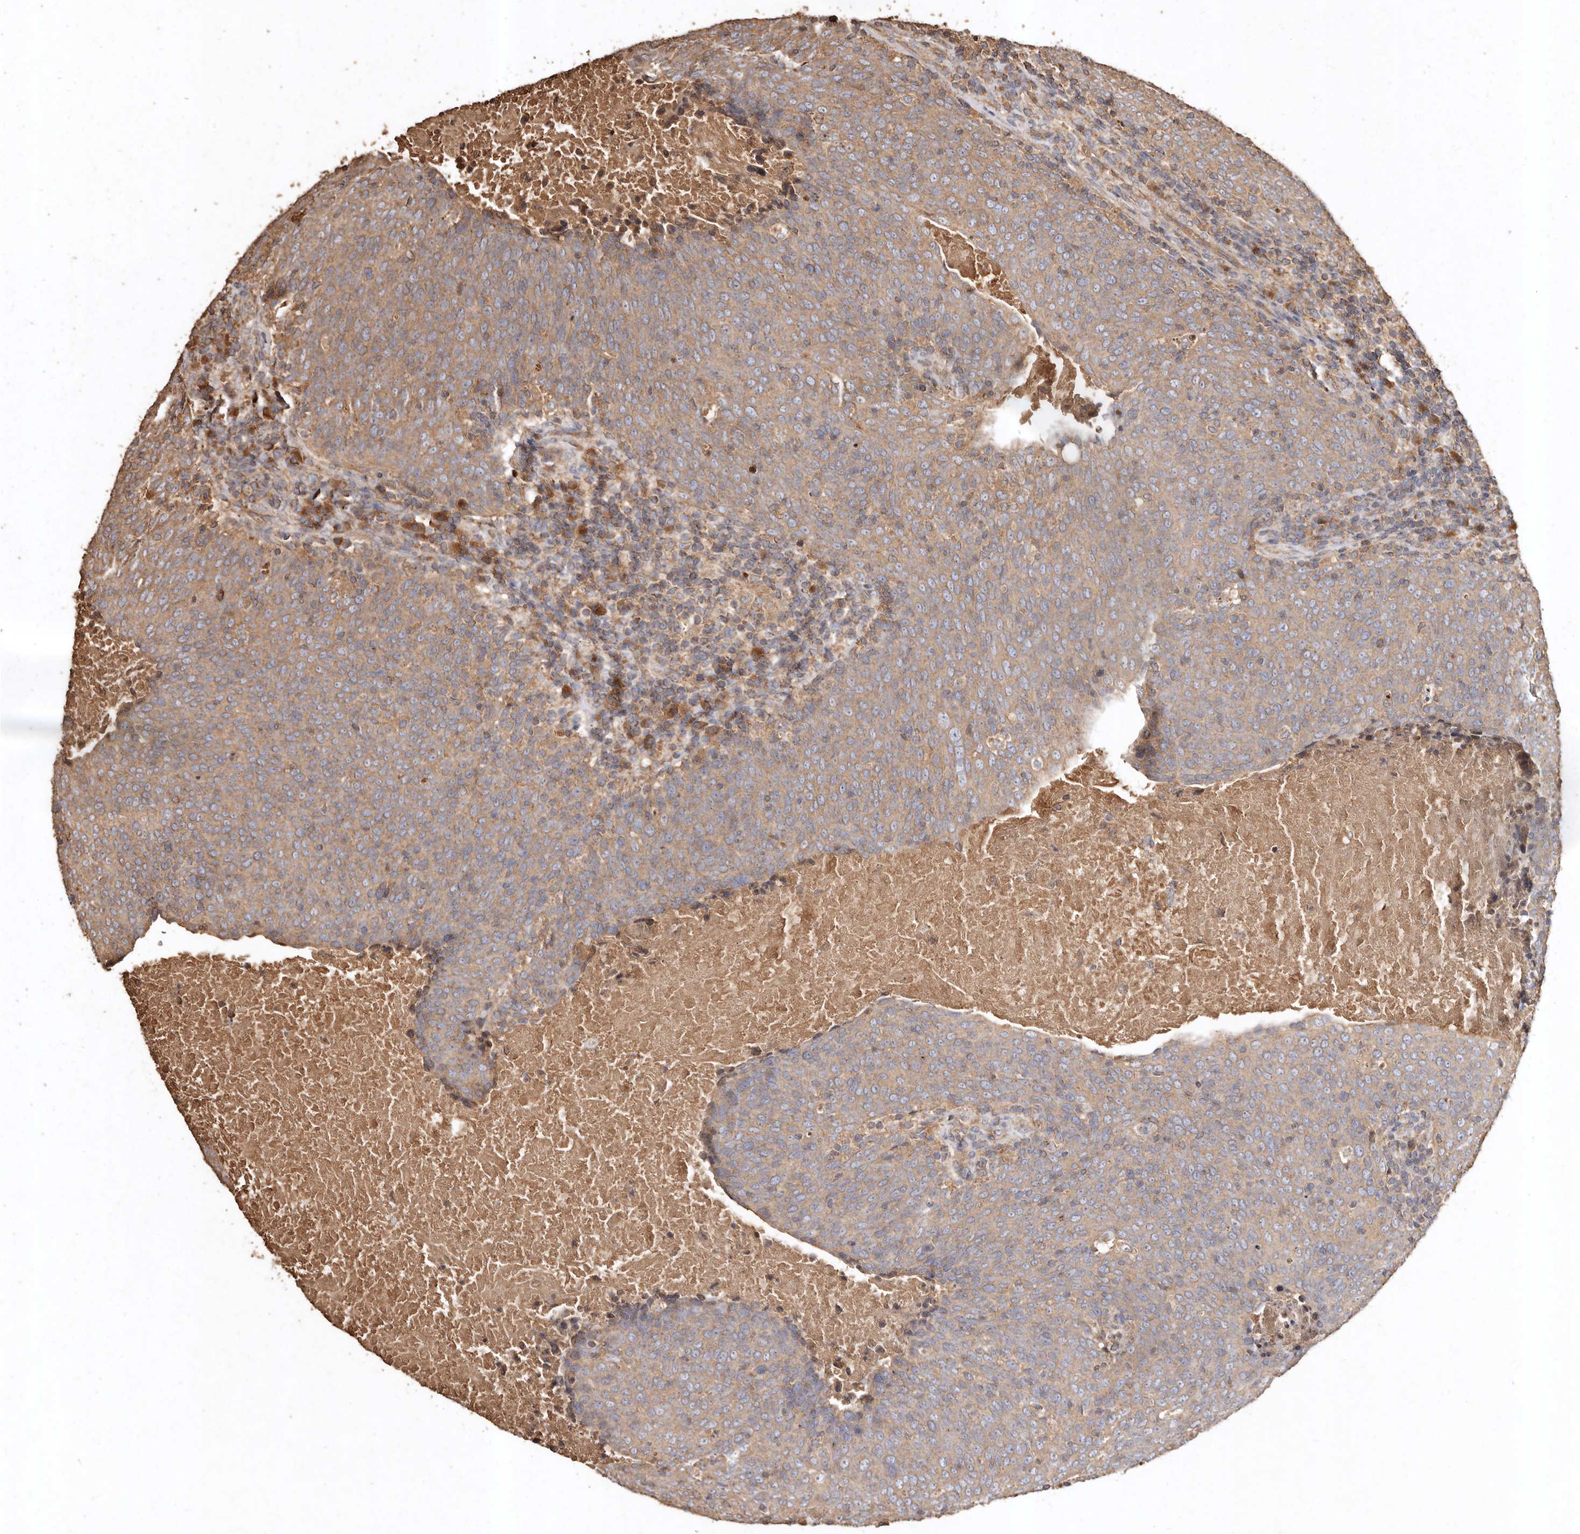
{"staining": {"intensity": "moderate", "quantity": ">75%", "location": "cytoplasmic/membranous"}, "tissue": "head and neck cancer", "cell_type": "Tumor cells", "image_type": "cancer", "snomed": [{"axis": "morphology", "description": "Squamous cell carcinoma, NOS"}, {"axis": "morphology", "description": "Squamous cell carcinoma, metastatic, NOS"}, {"axis": "topography", "description": "Lymph node"}, {"axis": "topography", "description": "Head-Neck"}], "caption": "A brown stain highlights moderate cytoplasmic/membranous staining of a protein in human head and neck squamous cell carcinoma tumor cells.", "gene": "FARS2", "patient": {"sex": "male", "age": 62}}